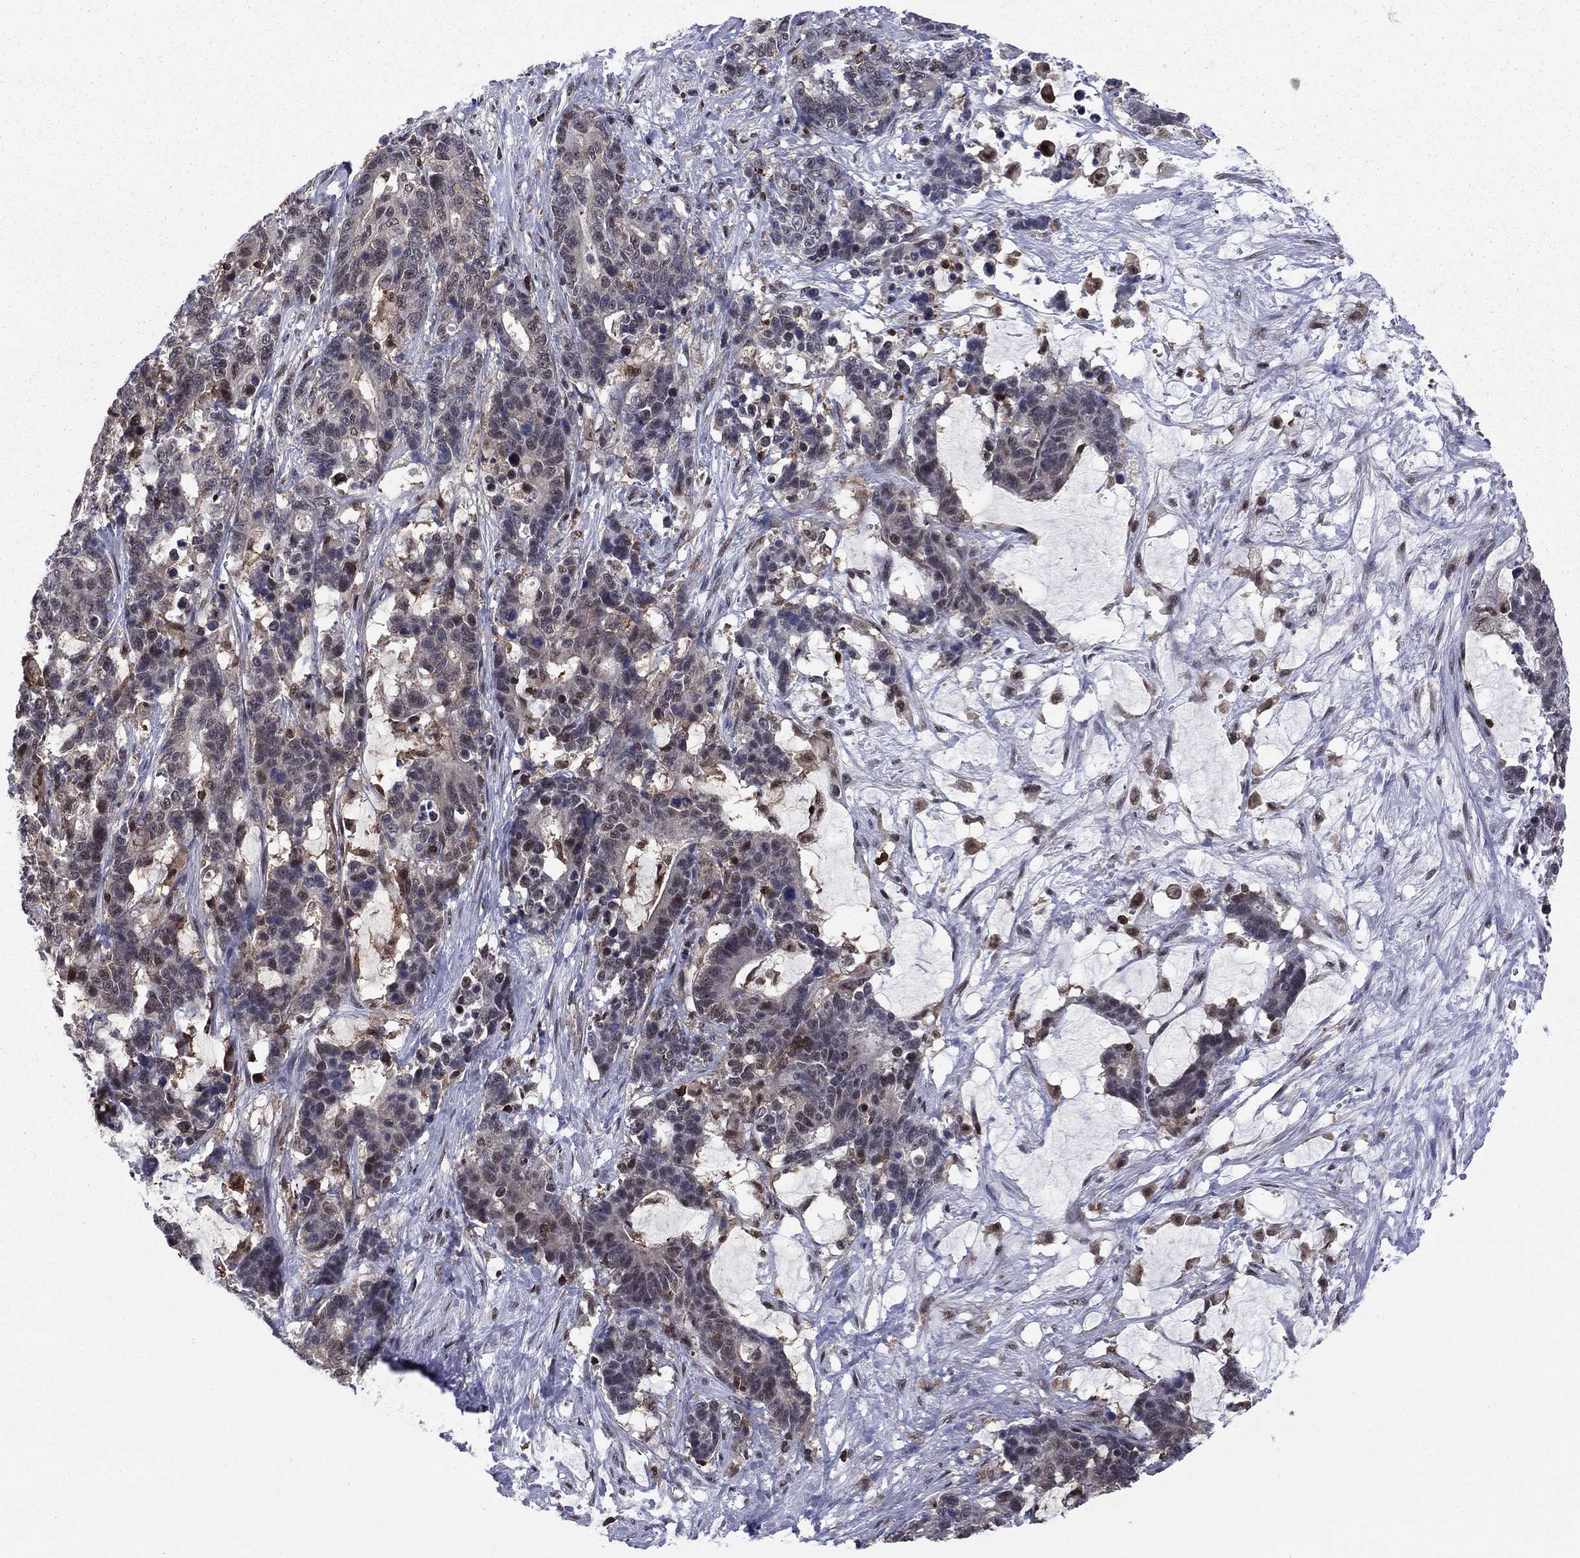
{"staining": {"intensity": "moderate", "quantity": "<25%", "location": "nuclear"}, "tissue": "stomach cancer", "cell_type": "Tumor cells", "image_type": "cancer", "snomed": [{"axis": "morphology", "description": "Normal tissue, NOS"}, {"axis": "morphology", "description": "Adenocarcinoma, NOS"}, {"axis": "topography", "description": "Stomach"}], "caption": "Immunohistochemical staining of human stomach adenocarcinoma demonstrates low levels of moderate nuclear protein positivity in about <25% of tumor cells. (Stains: DAB in brown, nuclei in blue, Microscopy: brightfield microscopy at high magnification).", "gene": "PSMD2", "patient": {"sex": "female", "age": 64}}